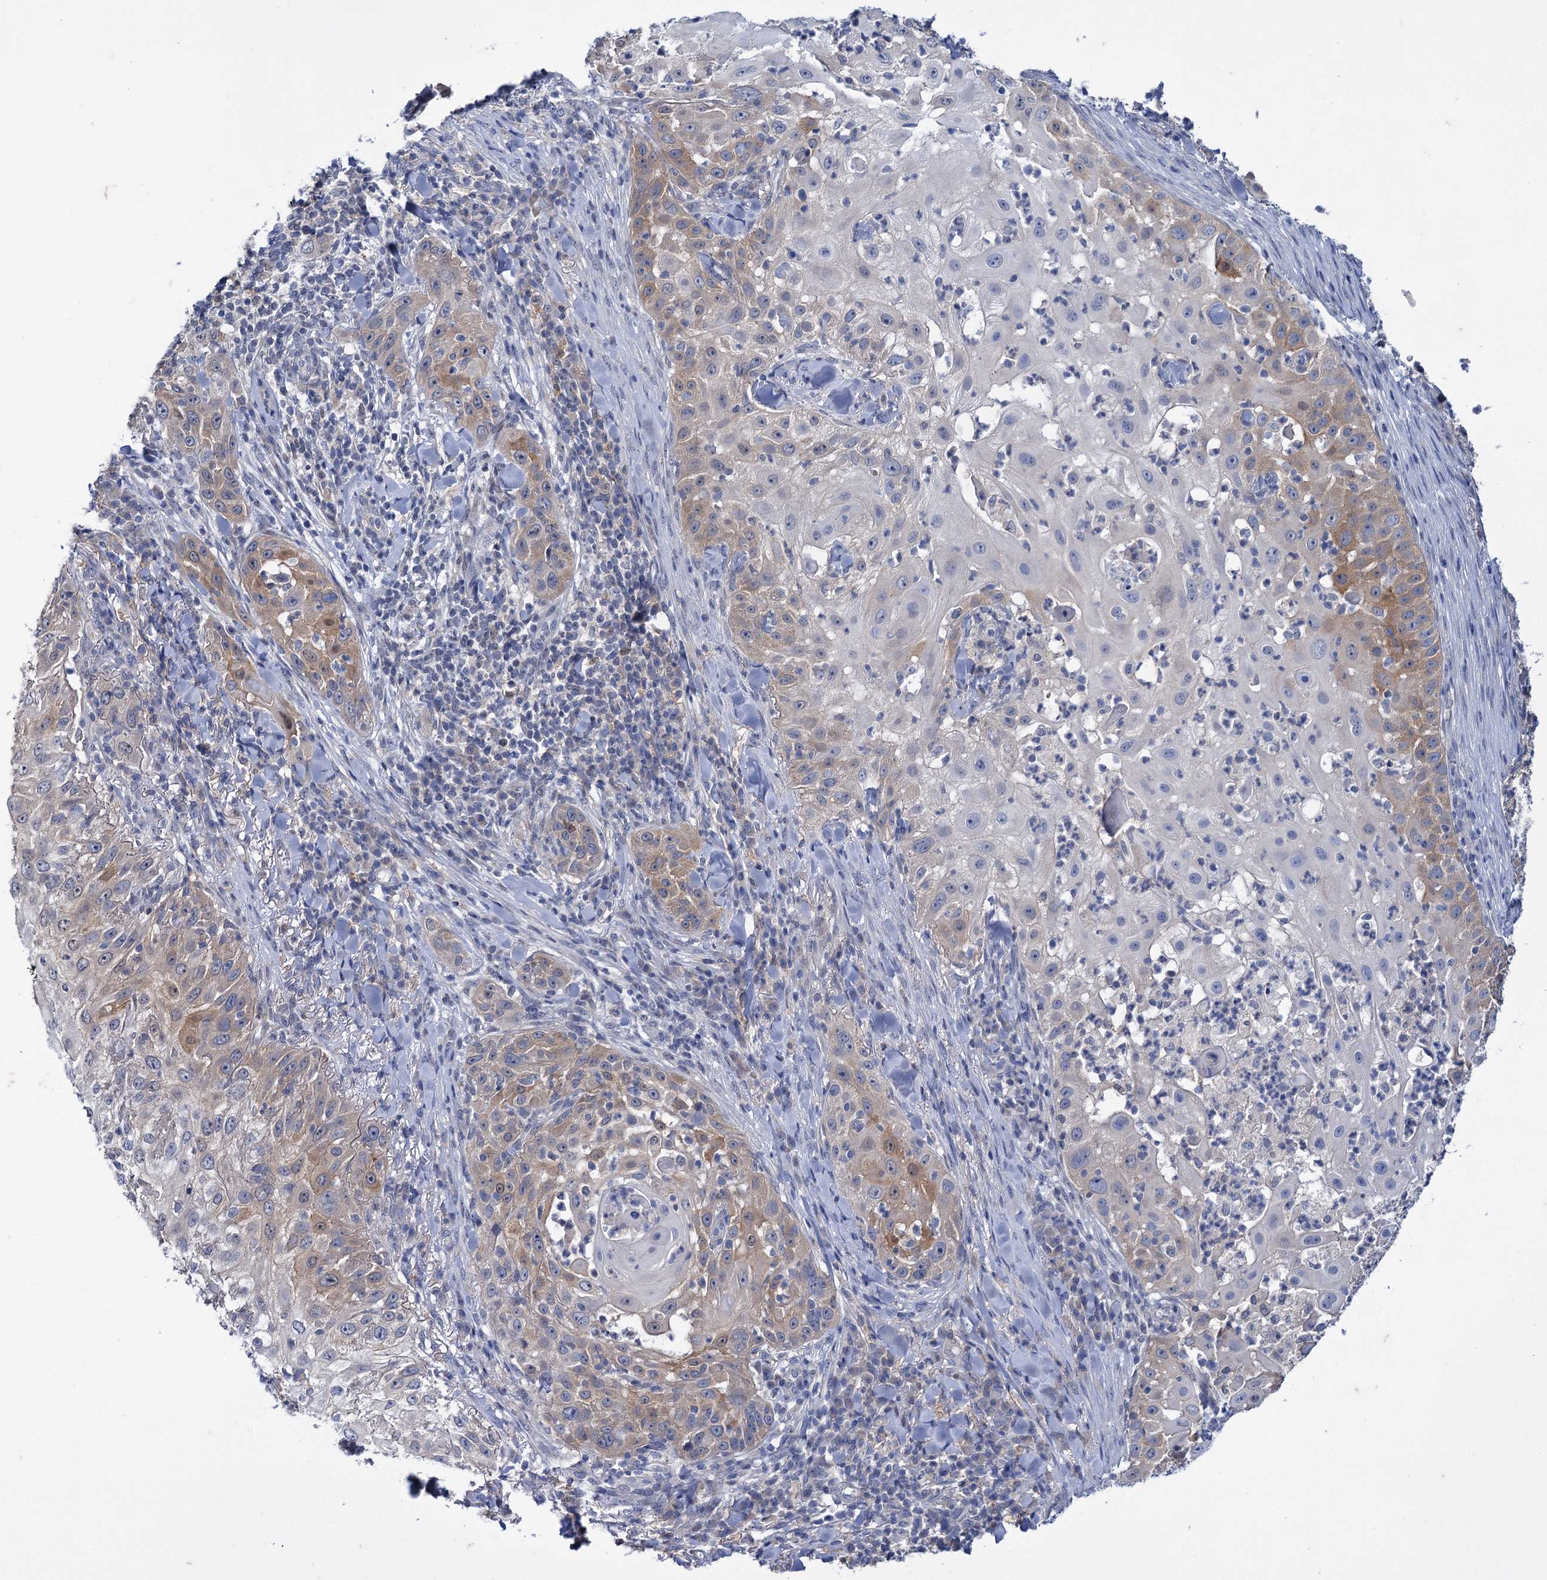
{"staining": {"intensity": "moderate", "quantity": "25%-75%", "location": "cytoplasmic/membranous"}, "tissue": "skin cancer", "cell_type": "Tumor cells", "image_type": "cancer", "snomed": [{"axis": "morphology", "description": "Squamous cell carcinoma, NOS"}, {"axis": "topography", "description": "Skin"}], "caption": "A medium amount of moderate cytoplasmic/membranous expression is seen in about 25%-75% of tumor cells in skin cancer tissue.", "gene": "MID1IP1", "patient": {"sex": "female", "age": 44}}